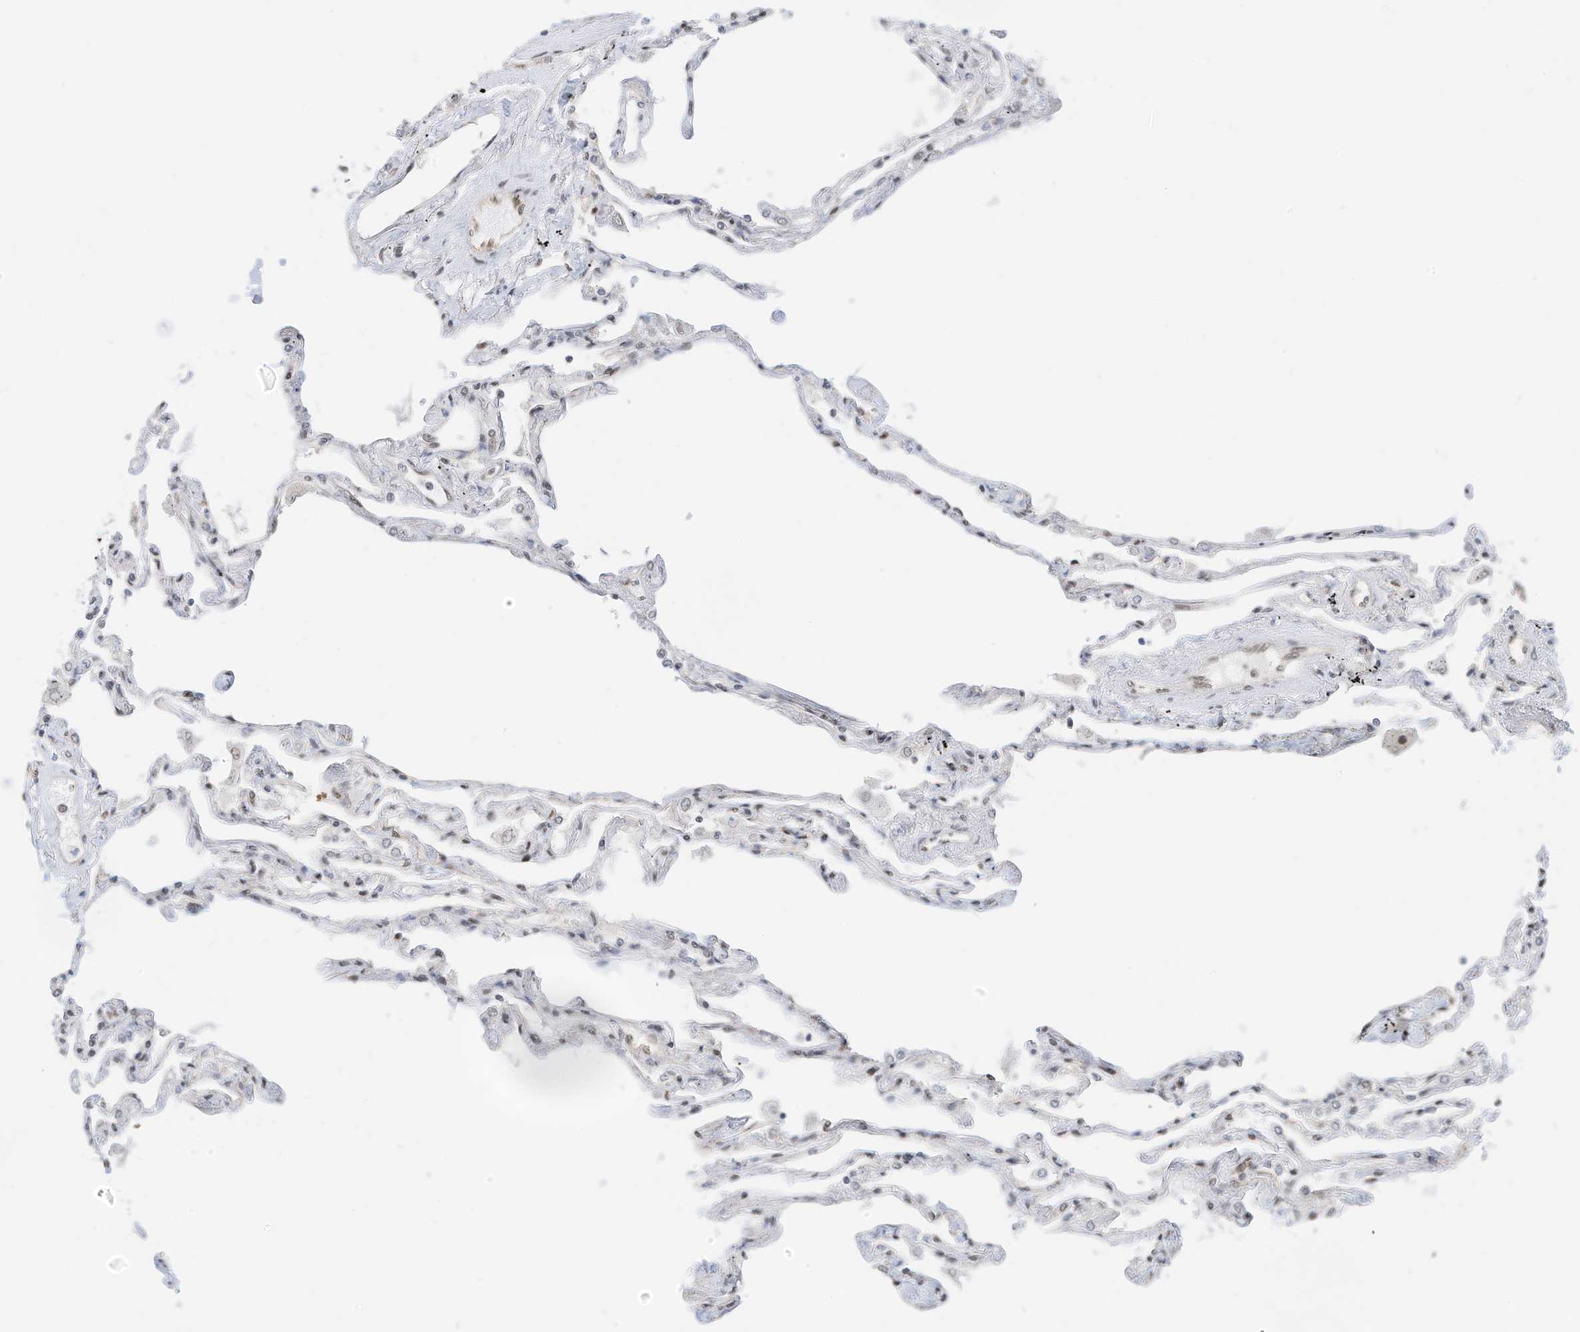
{"staining": {"intensity": "weak", "quantity": "25%-75%", "location": "nuclear"}, "tissue": "lung", "cell_type": "Alveolar cells", "image_type": "normal", "snomed": [{"axis": "morphology", "description": "Normal tissue, NOS"}, {"axis": "topography", "description": "Lung"}], "caption": "Lung was stained to show a protein in brown. There is low levels of weak nuclear expression in approximately 25%-75% of alveolar cells. (Stains: DAB (3,3'-diaminobenzidine) in brown, nuclei in blue, Microscopy: brightfield microscopy at high magnification).", "gene": "AURKAIP1", "patient": {"sex": "female", "age": 67}}